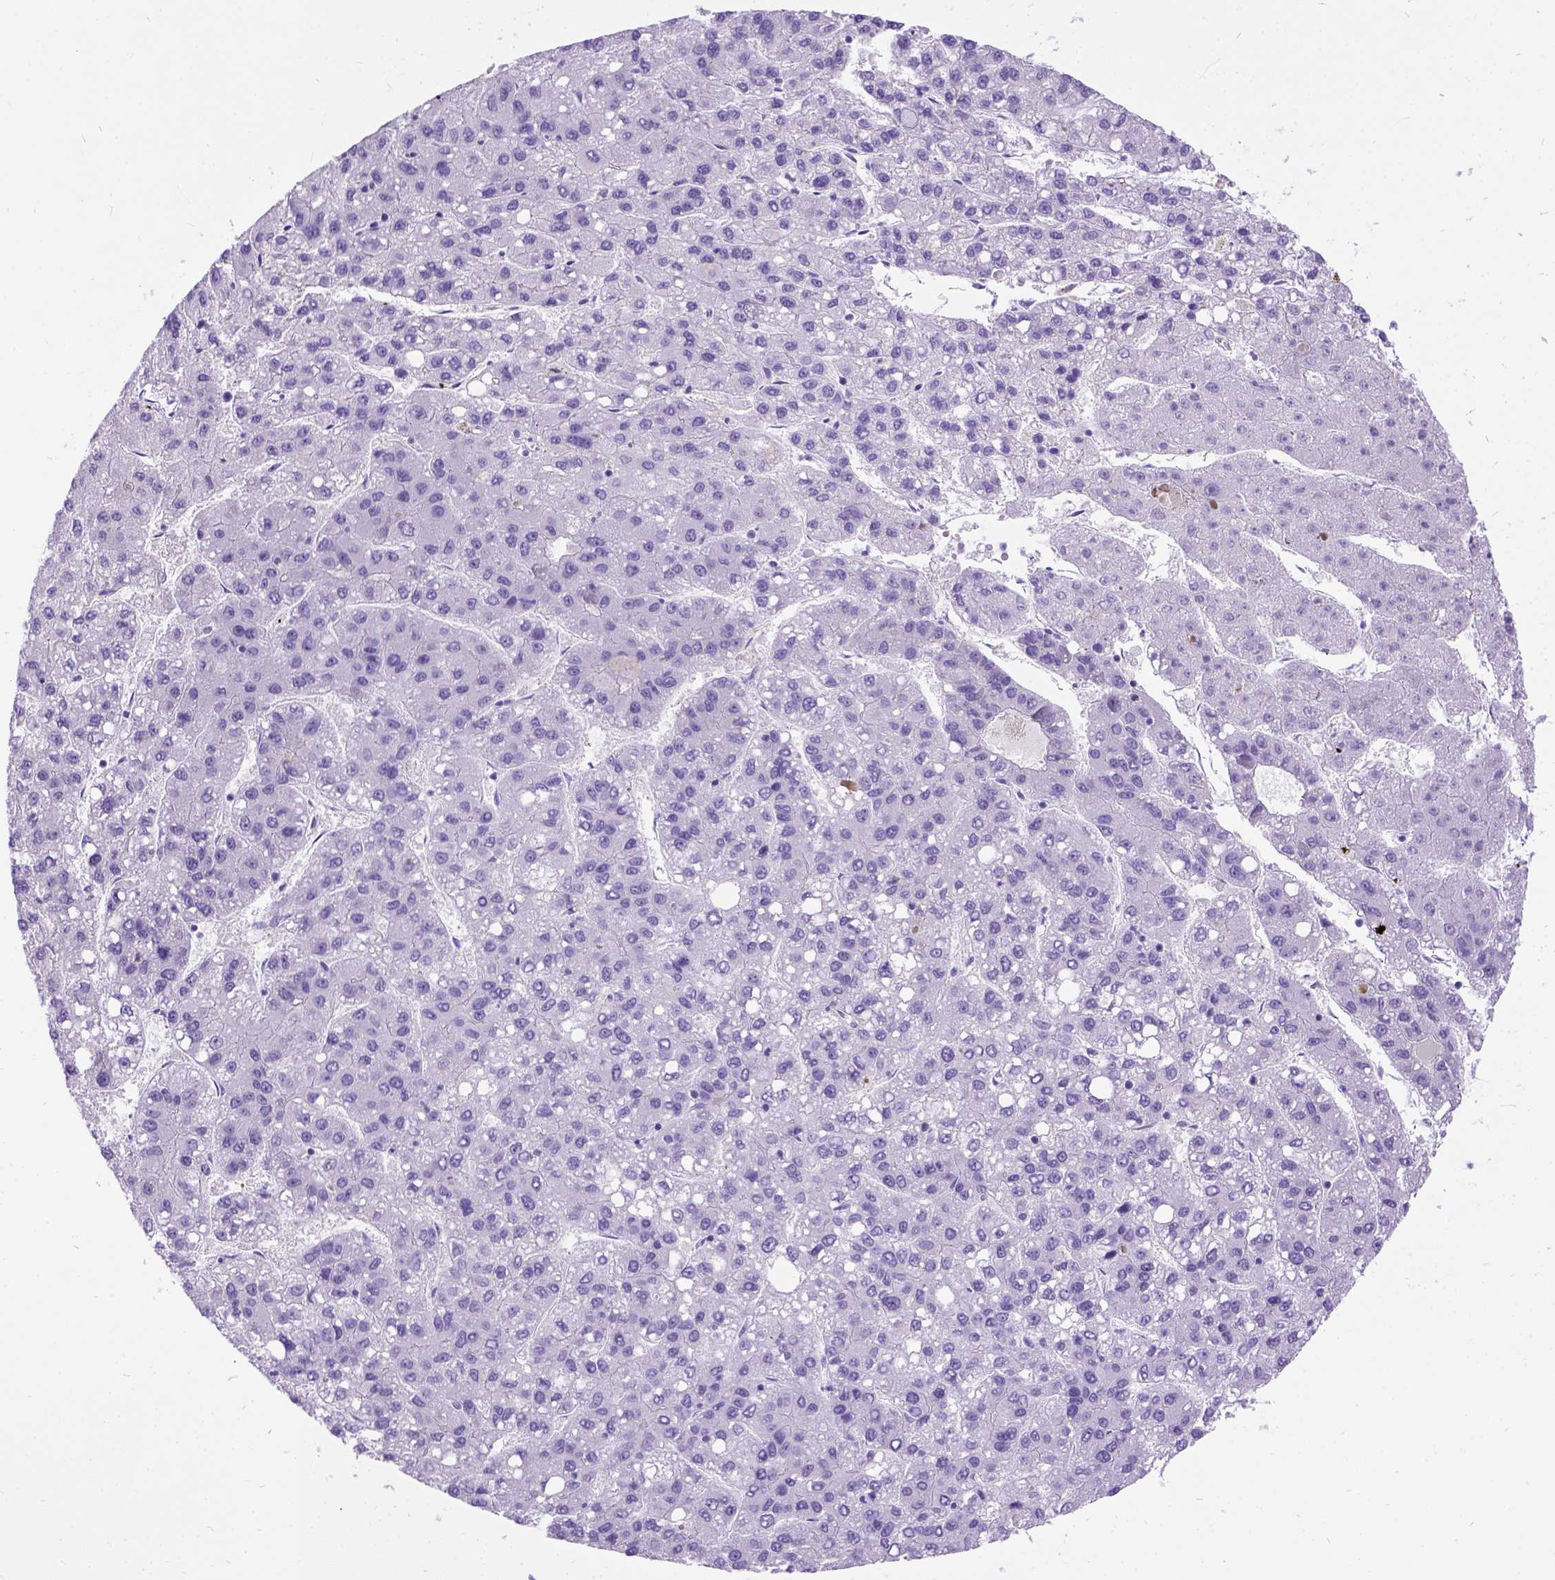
{"staining": {"intensity": "negative", "quantity": "none", "location": "none"}, "tissue": "liver cancer", "cell_type": "Tumor cells", "image_type": "cancer", "snomed": [{"axis": "morphology", "description": "Carcinoma, Hepatocellular, NOS"}, {"axis": "topography", "description": "Liver"}], "caption": "The IHC photomicrograph has no significant positivity in tumor cells of liver hepatocellular carcinoma tissue. (DAB (3,3'-diaminobenzidine) immunohistochemistry, high magnification).", "gene": "PRG2", "patient": {"sex": "female", "age": 82}}